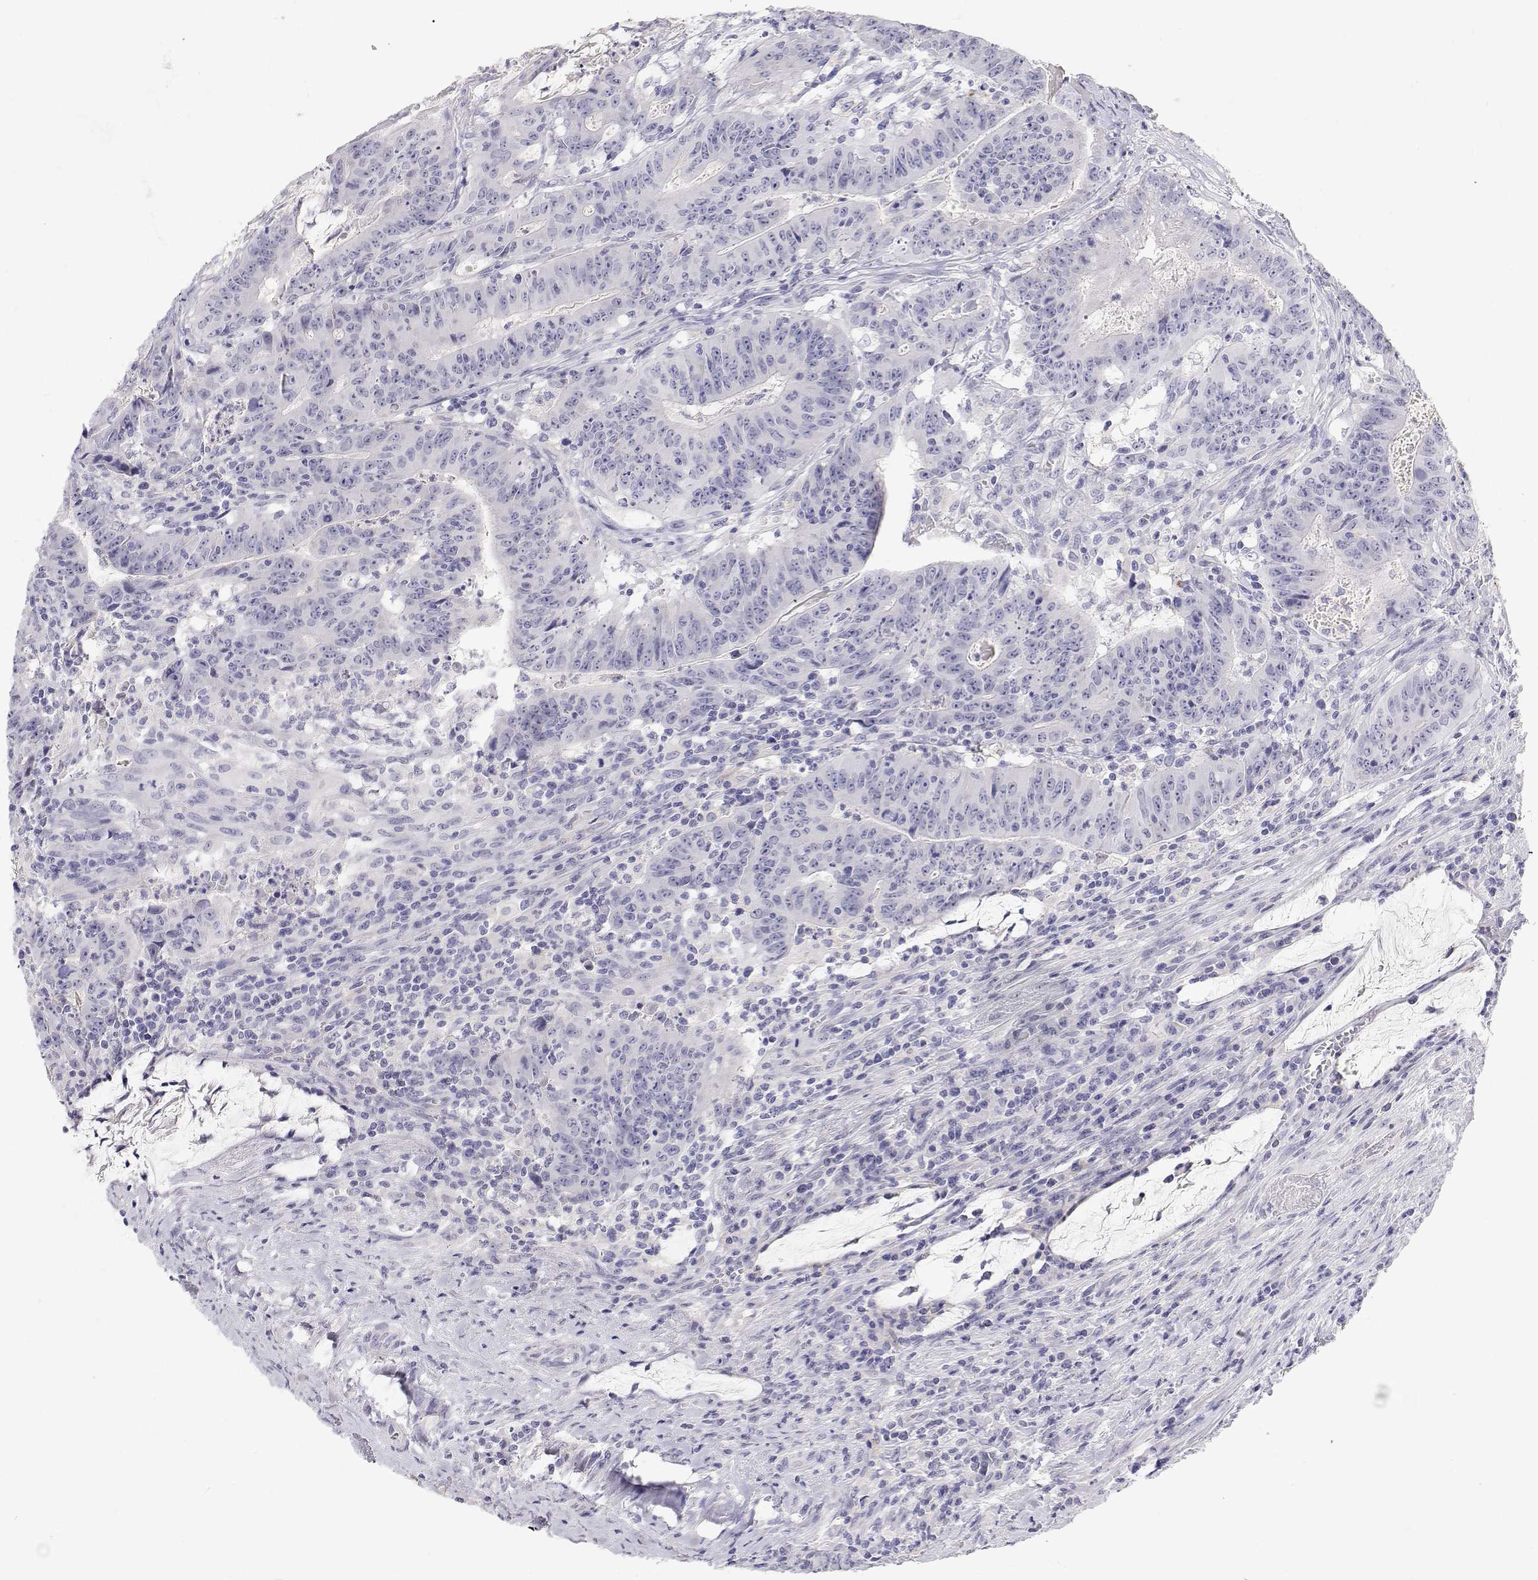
{"staining": {"intensity": "negative", "quantity": "none", "location": "none"}, "tissue": "colorectal cancer", "cell_type": "Tumor cells", "image_type": "cancer", "snomed": [{"axis": "morphology", "description": "Adenocarcinoma, NOS"}, {"axis": "topography", "description": "Colon"}], "caption": "High power microscopy histopathology image of an IHC image of adenocarcinoma (colorectal), revealing no significant expression in tumor cells.", "gene": "NCR2", "patient": {"sex": "male", "age": 33}}